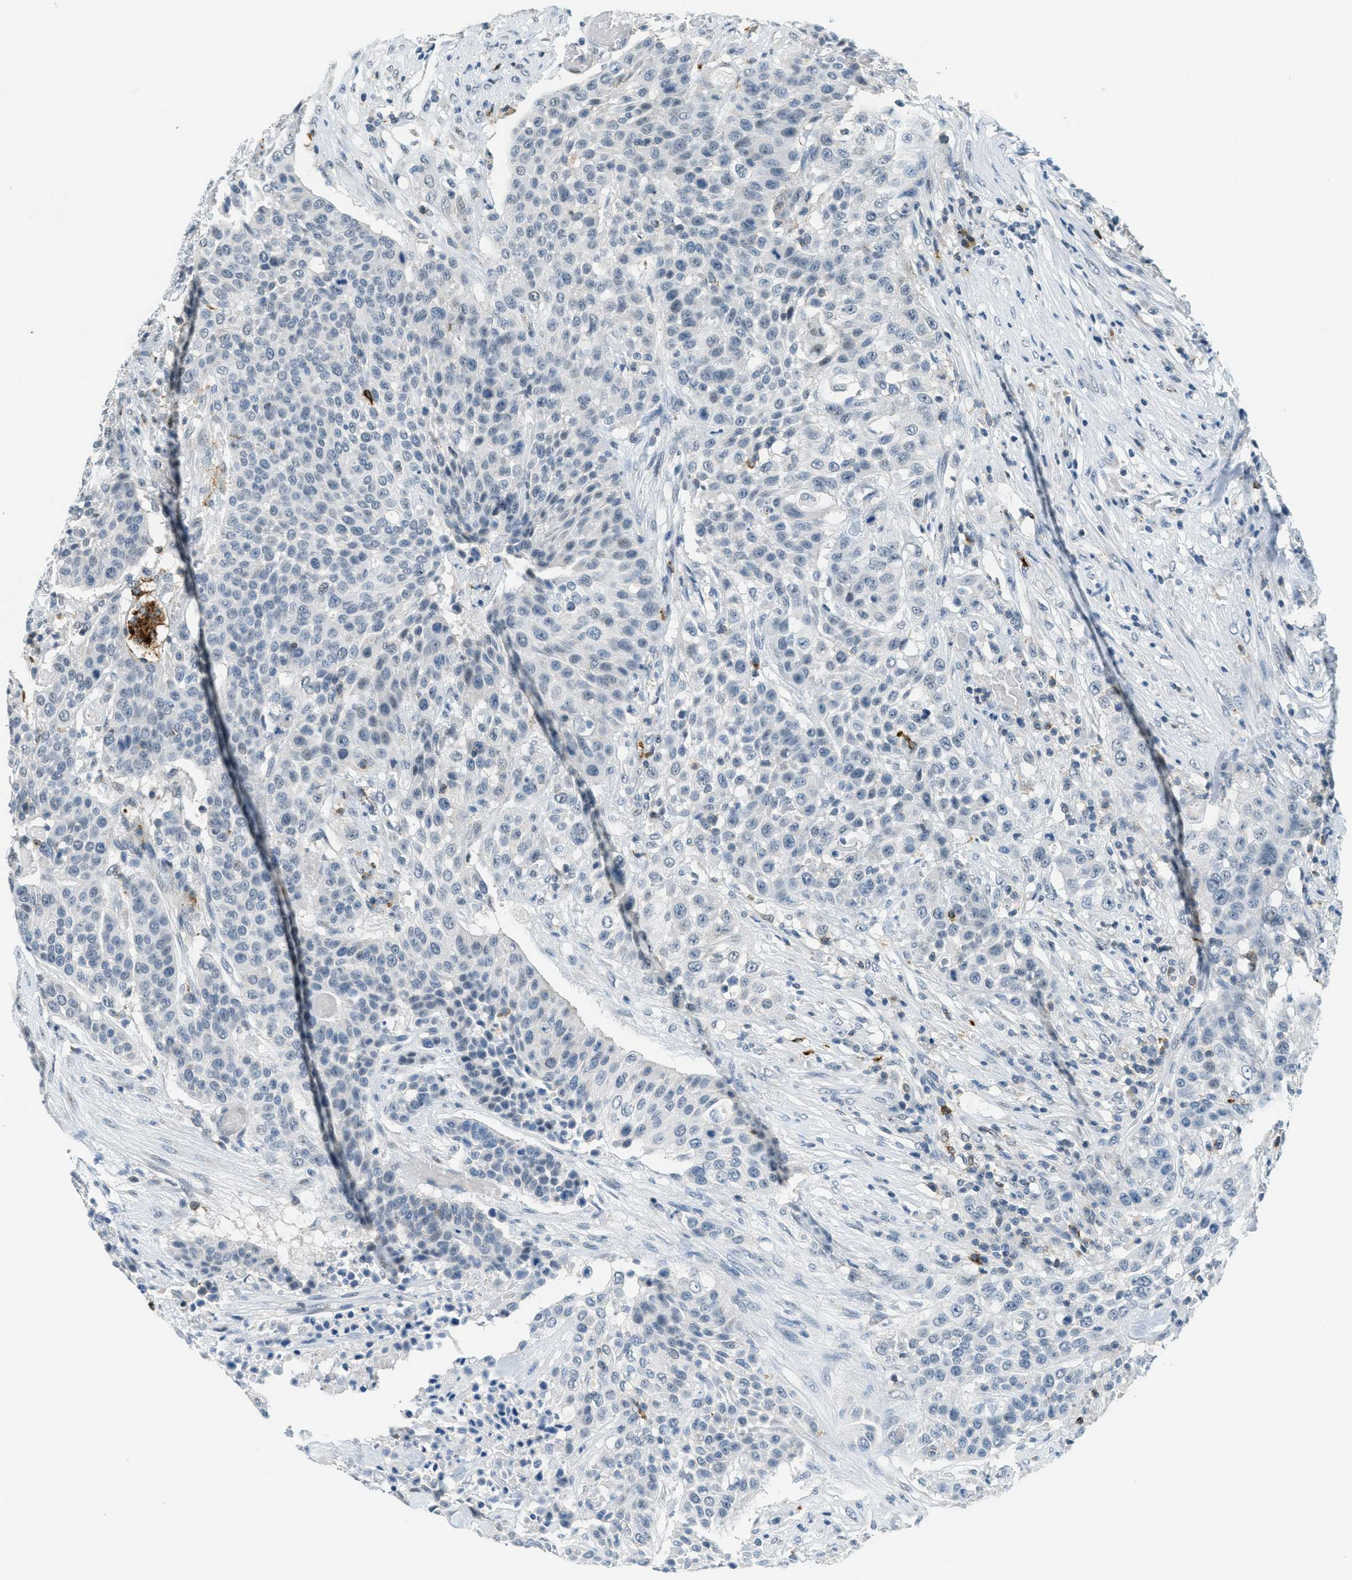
{"staining": {"intensity": "negative", "quantity": "none", "location": "none"}, "tissue": "urothelial cancer", "cell_type": "Tumor cells", "image_type": "cancer", "snomed": [{"axis": "morphology", "description": "Urothelial carcinoma, High grade"}, {"axis": "topography", "description": "Urinary bladder"}], "caption": "DAB immunohistochemical staining of urothelial carcinoma (high-grade) shows no significant positivity in tumor cells.", "gene": "FYN", "patient": {"sex": "male", "age": 74}}